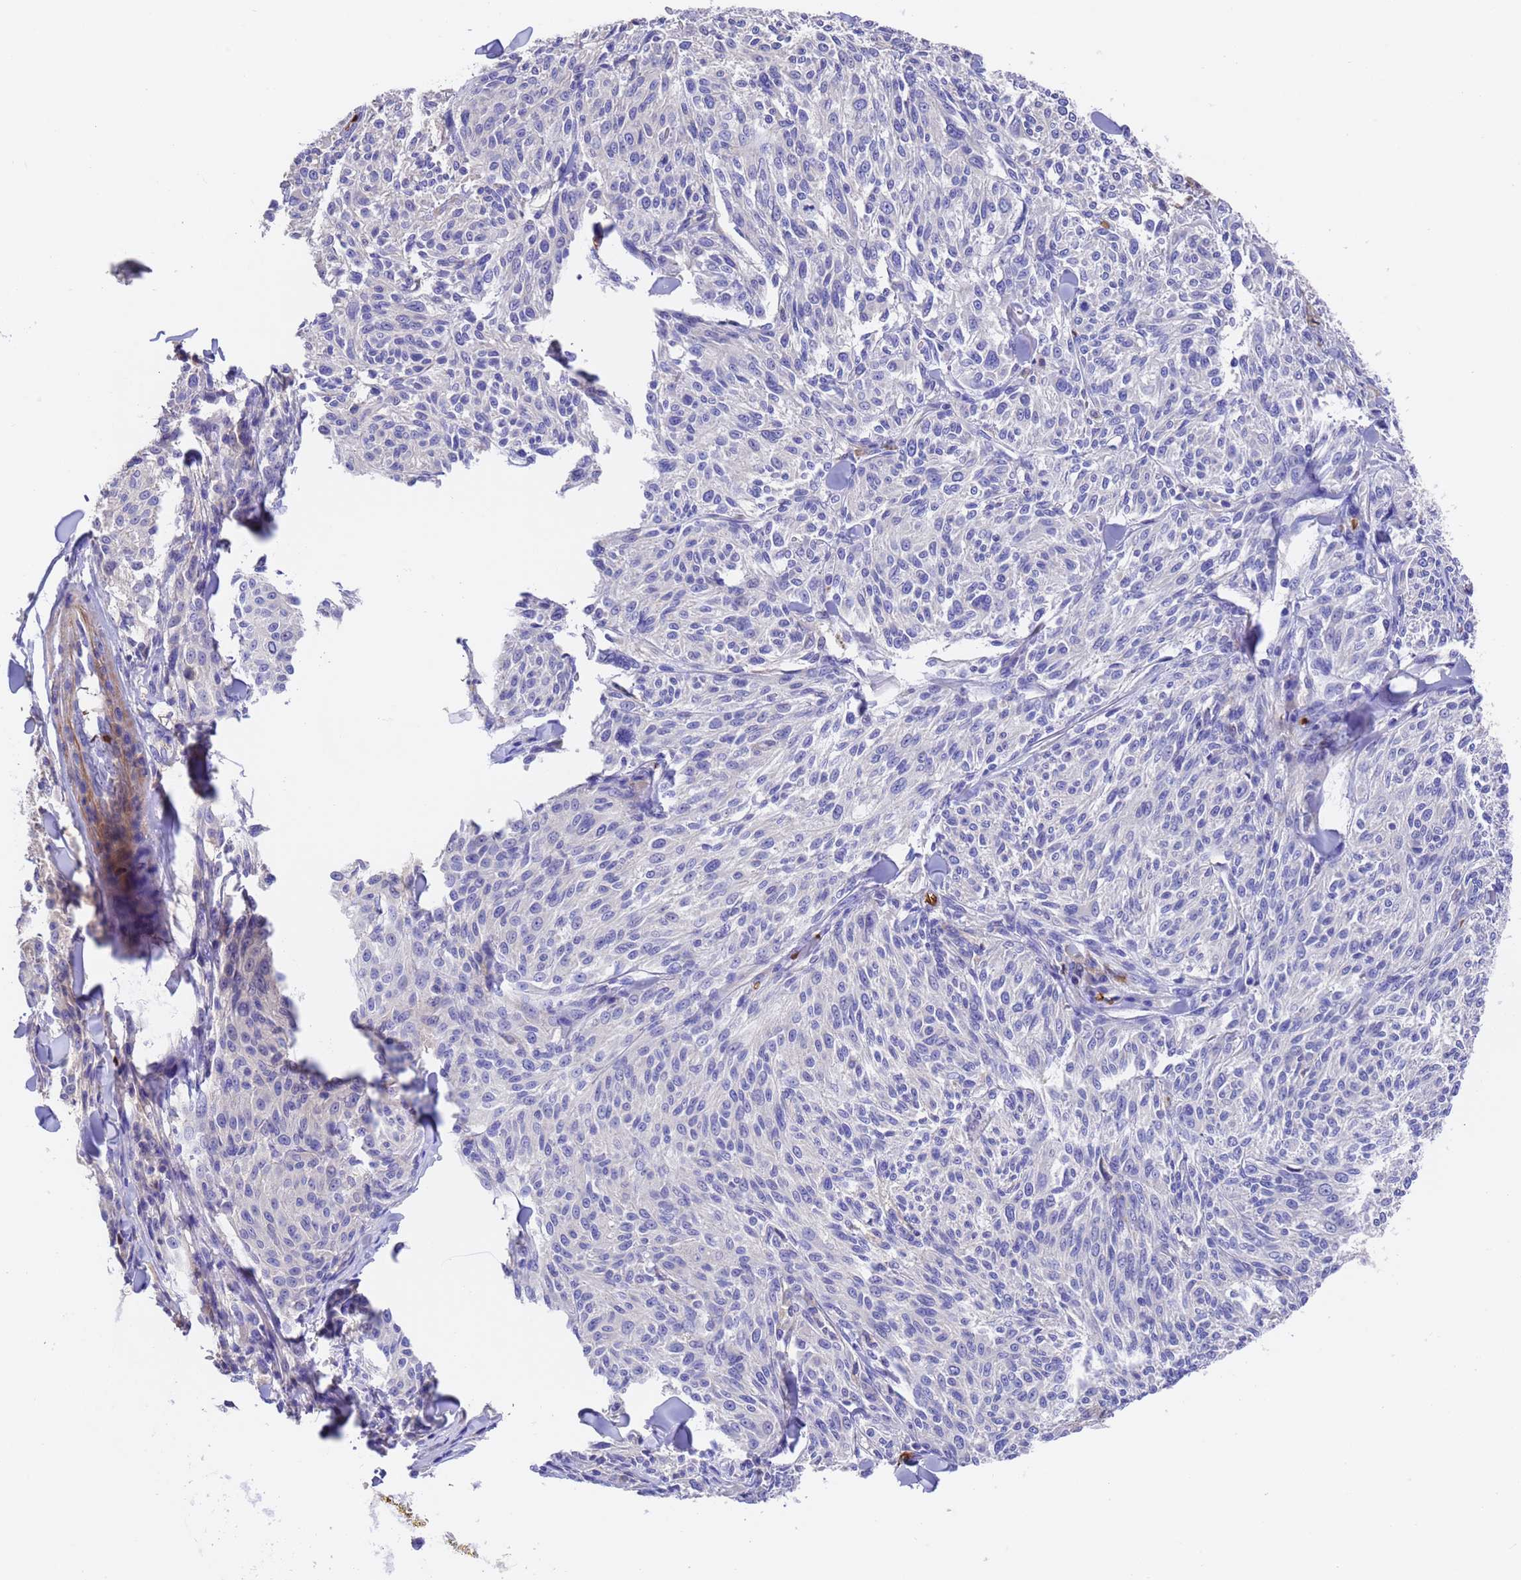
{"staining": {"intensity": "negative", "quantity": "none", "location": "none"}, "tissue": "melanoma", "cell_type": "Tumor cells", "image_type": "cancer", "snomed": [{"axis": "morphology", "description": "Malignant melanoma, NOS"}, {"axis": "topography", "description": "Skin of trunk"}], "caption": "Immunohistochemical staining of human melanoma displays no significant positivity in tumor cells. Brightfield microscopy of immunohistochemistry (IHC) stained with DAB (brown) and hematoxylin (blue), captured at high magnification.", "gene": "ELP6", "patient": {"sex": "male", "age": 71}}